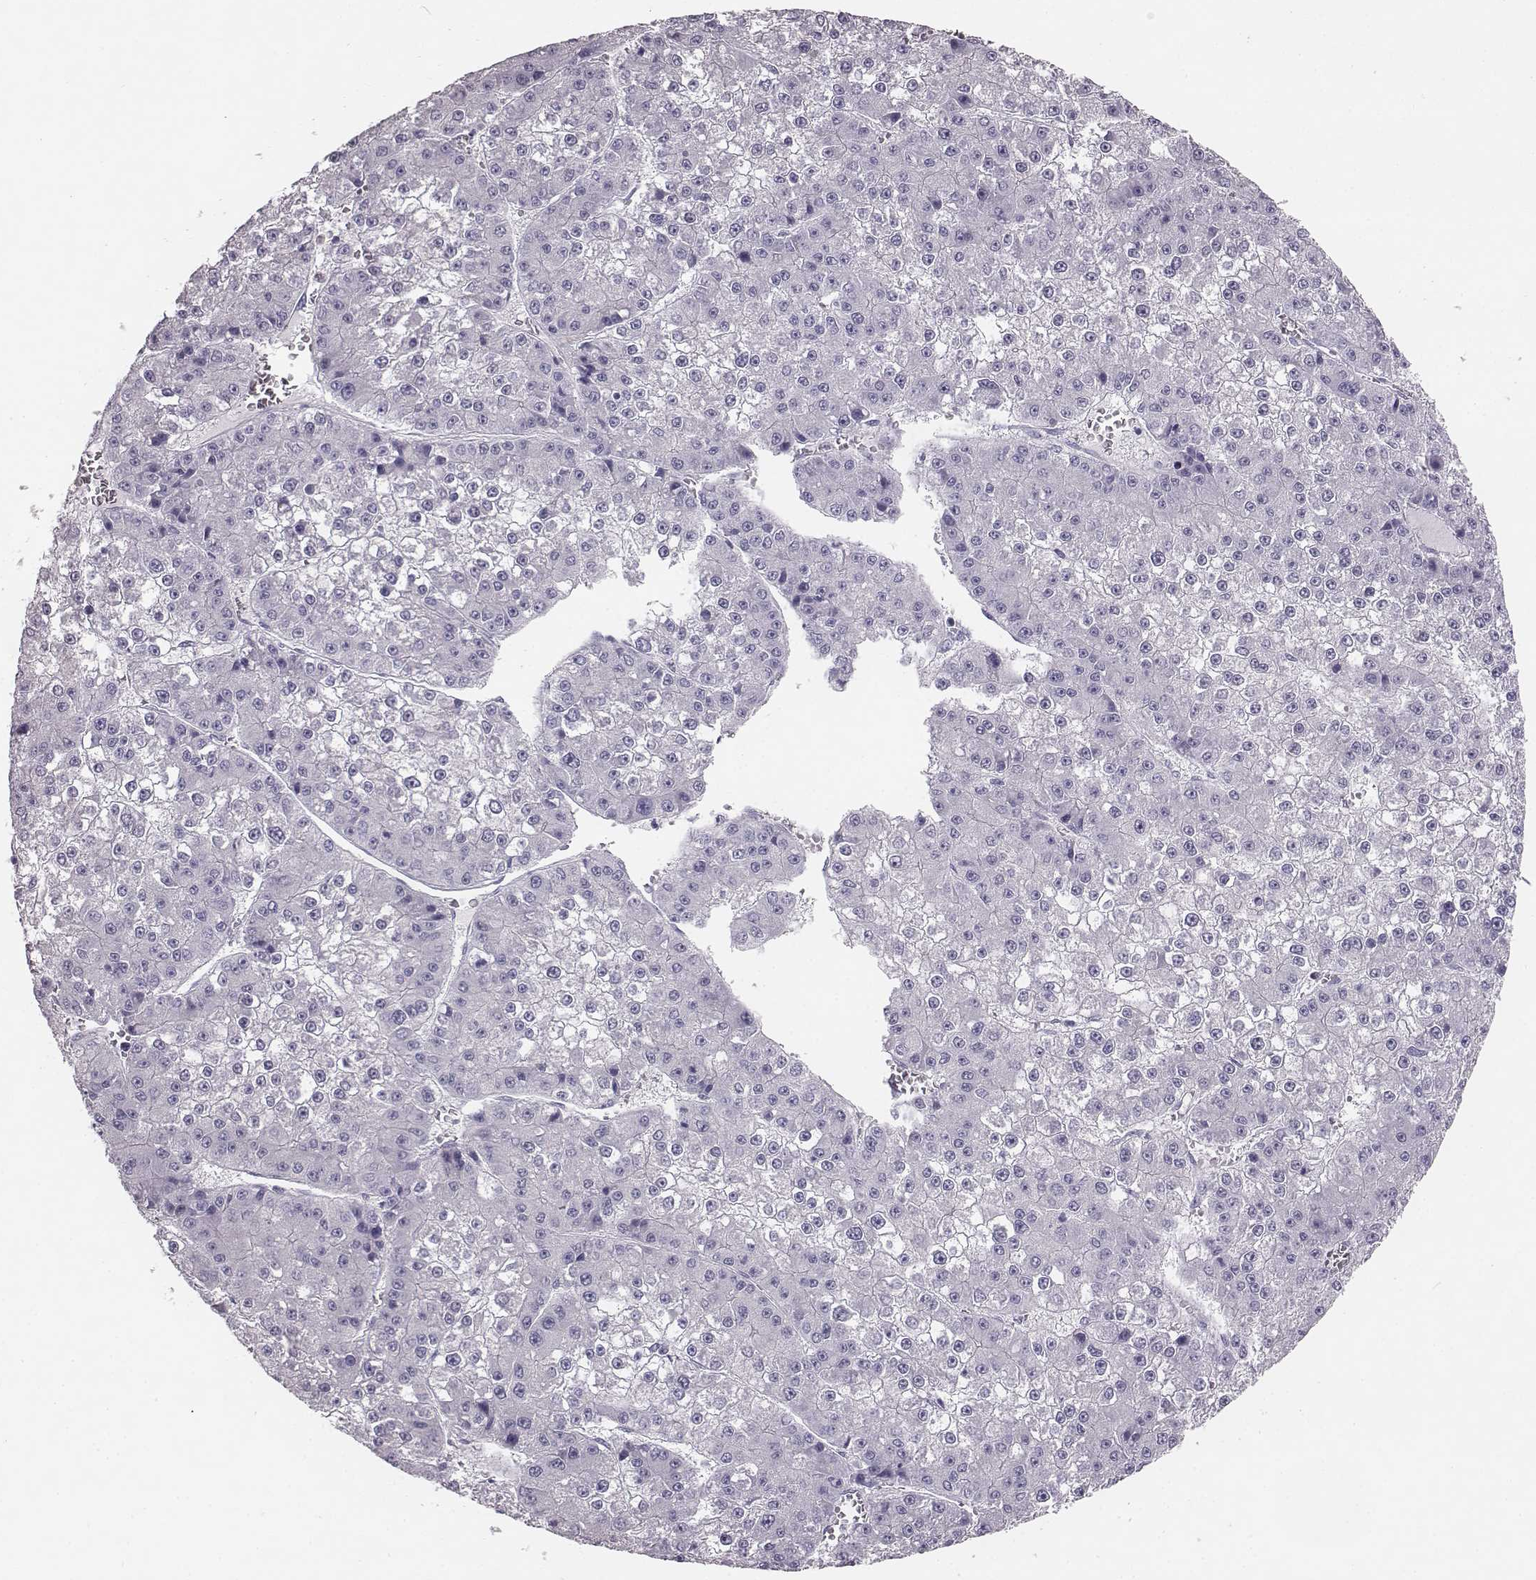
{"staining": {"intensity": "negative", "quantity": "none", "location": "none"}, "tissue": "liver cancer", "cell_type": "Tumor cells", "image_type": "cancer", "snomed": [{"axis": "morphology", "description": "Carcinoma, Hepatocellular, NOS"}, {"axis": "topography", "description": "Liver"}], "caption": "An immunohistochemistry histopathology image of liver cancer is shown. There is no staining in tumor cells of liver cancer. (DAB (3,3'-diaminobenzidine) IHC, high magnification).", "gene": "NPTXR", "patient": {"sex": "female", "age": 73}}